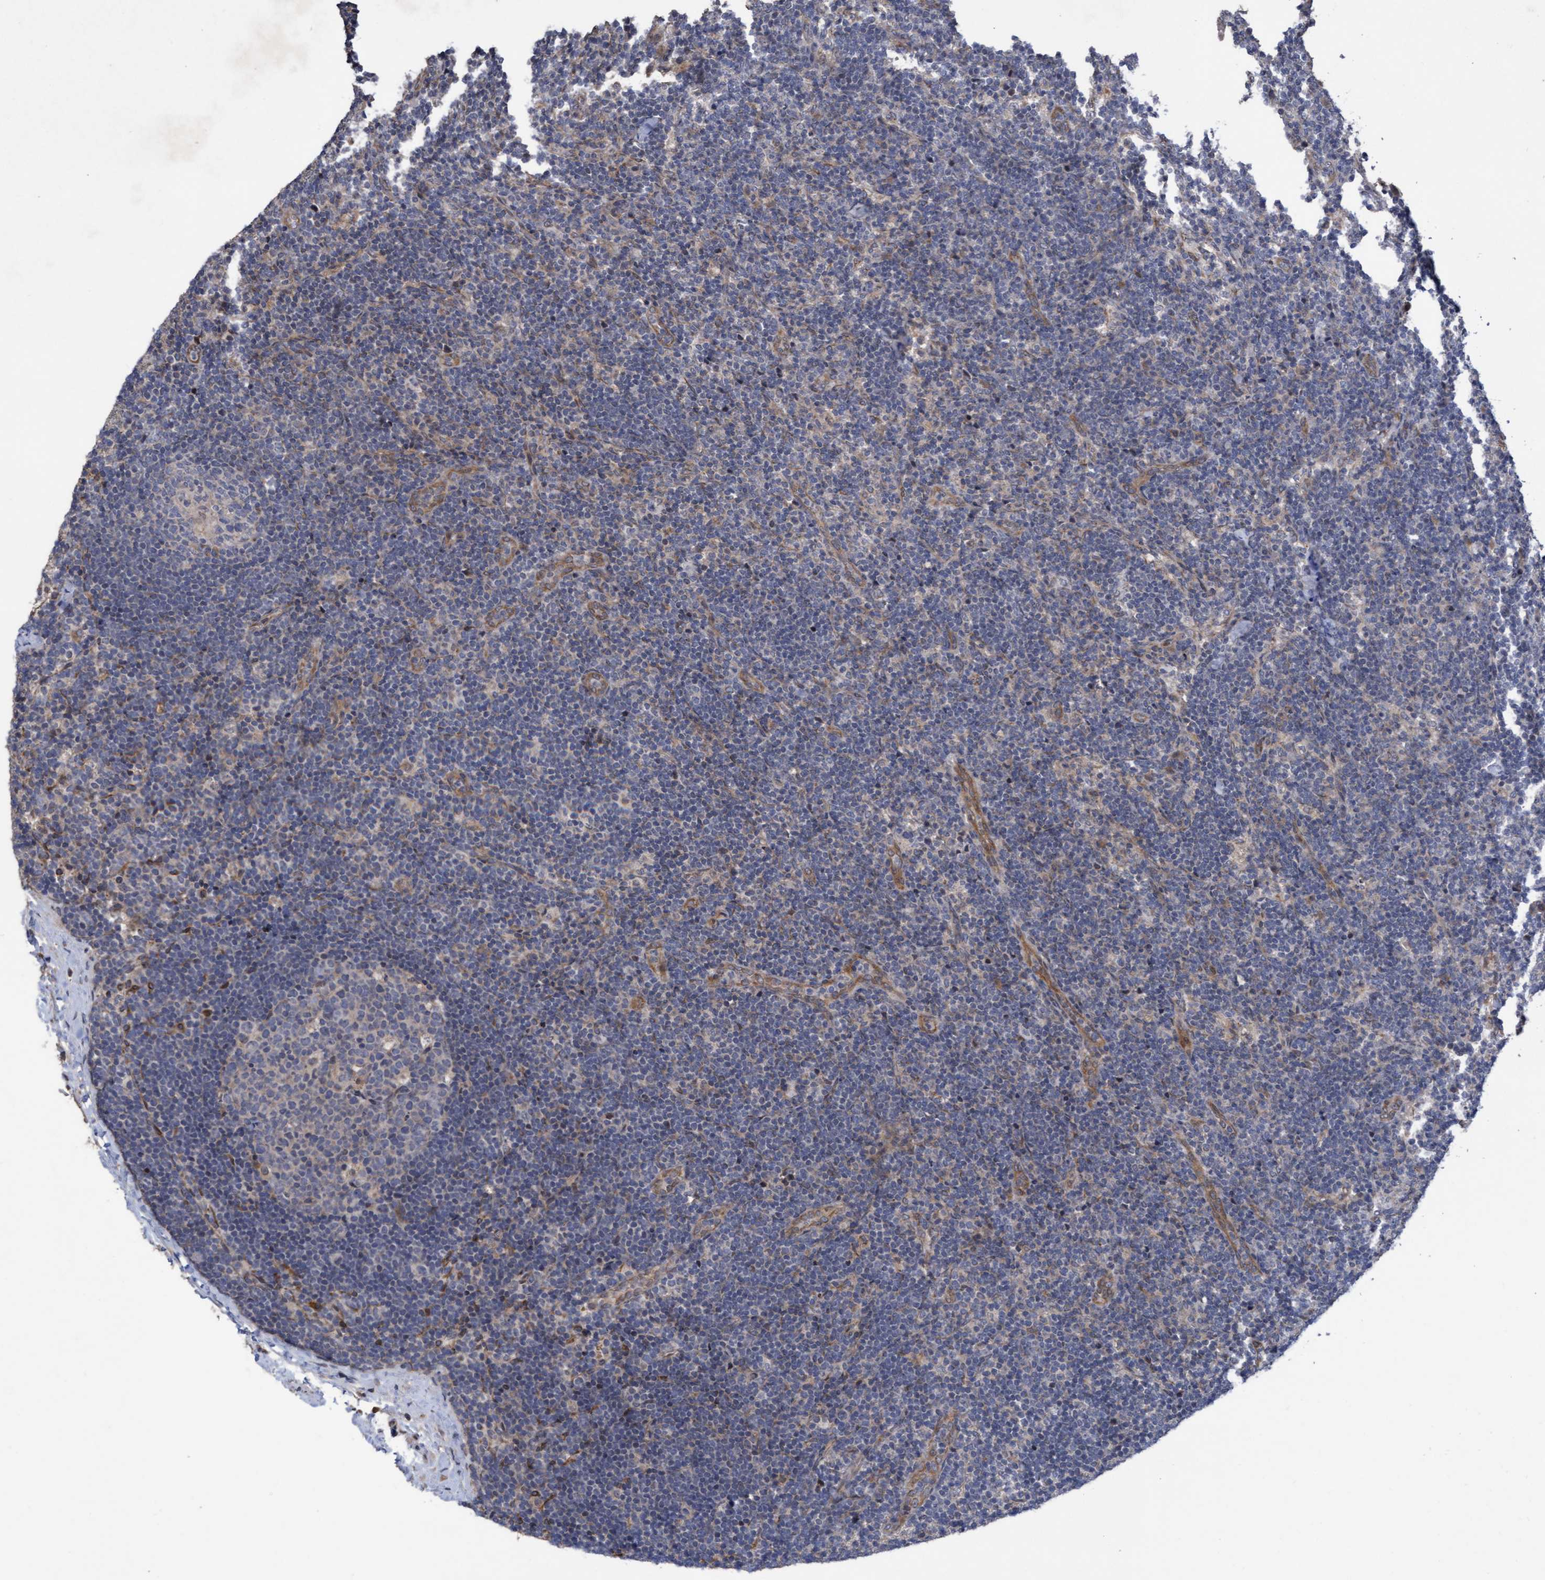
{"staining": {"intensity": "negative", "quantity": "none", "location": "none"}, "tissue": "lymph node", "cell_type": "Germinal center cells", "image_type": "normal", "snomed": [{"axis": "morphology", "description": "Normal tissue, NOS"}, {"axis": "topography", "description": "Lymph node"}], "caption": "Immunohistochemistry (IHC) of unremarkable human lymph node displays no positivity in germinal center cells. (Brightfield microscopy of DAB (3,3'-diaminobenzidine) immunohistochemistry (IHC) at high magnification).", "gene": "COBL", "patient": {"sex": "female", "age": 22}}